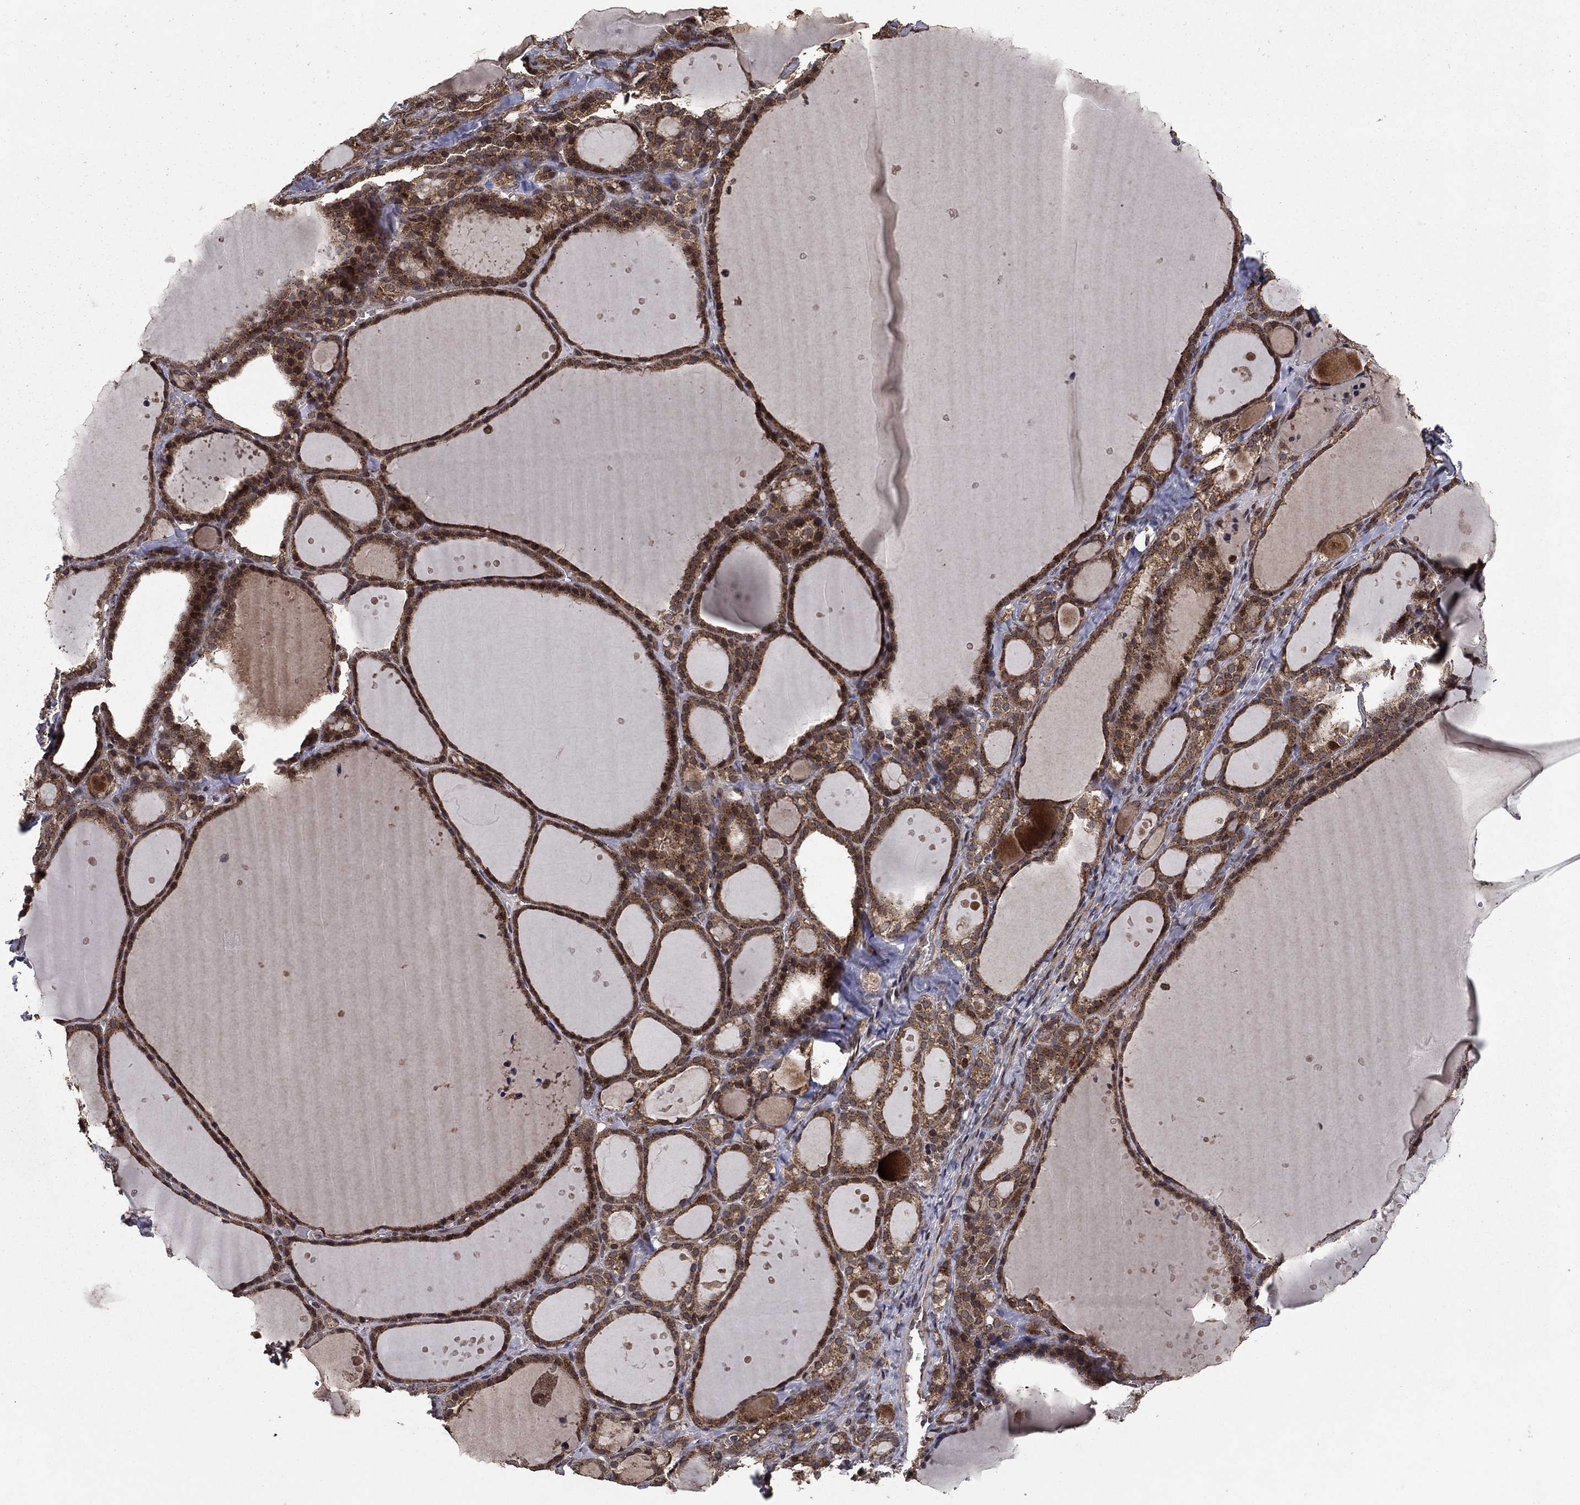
{"staining": {"intensity": "strong", "quantity": ">75%", "location": "cytoplasmic/membranous"}, "tissue": "thyroid gland", "cell_type": "Glandular cells", "image_type": "normal", "snomed": [{"axis": "morphology", "description": "Normal tissue, NOS"}, {"axis": "topography", "description": "Thyroid gland"}], "caption": "Protein positivity by immunohistochemistry displays strong cytoplasmic/membranous staining in approximately >75% of glandular cells in unremarkable thyroid gland. Immunohistochemistry stains the protein of interest in brown and the nuclei are stained blue.", "gene": "DHRS1", "patient": {"sex": "male", "age": 68}}